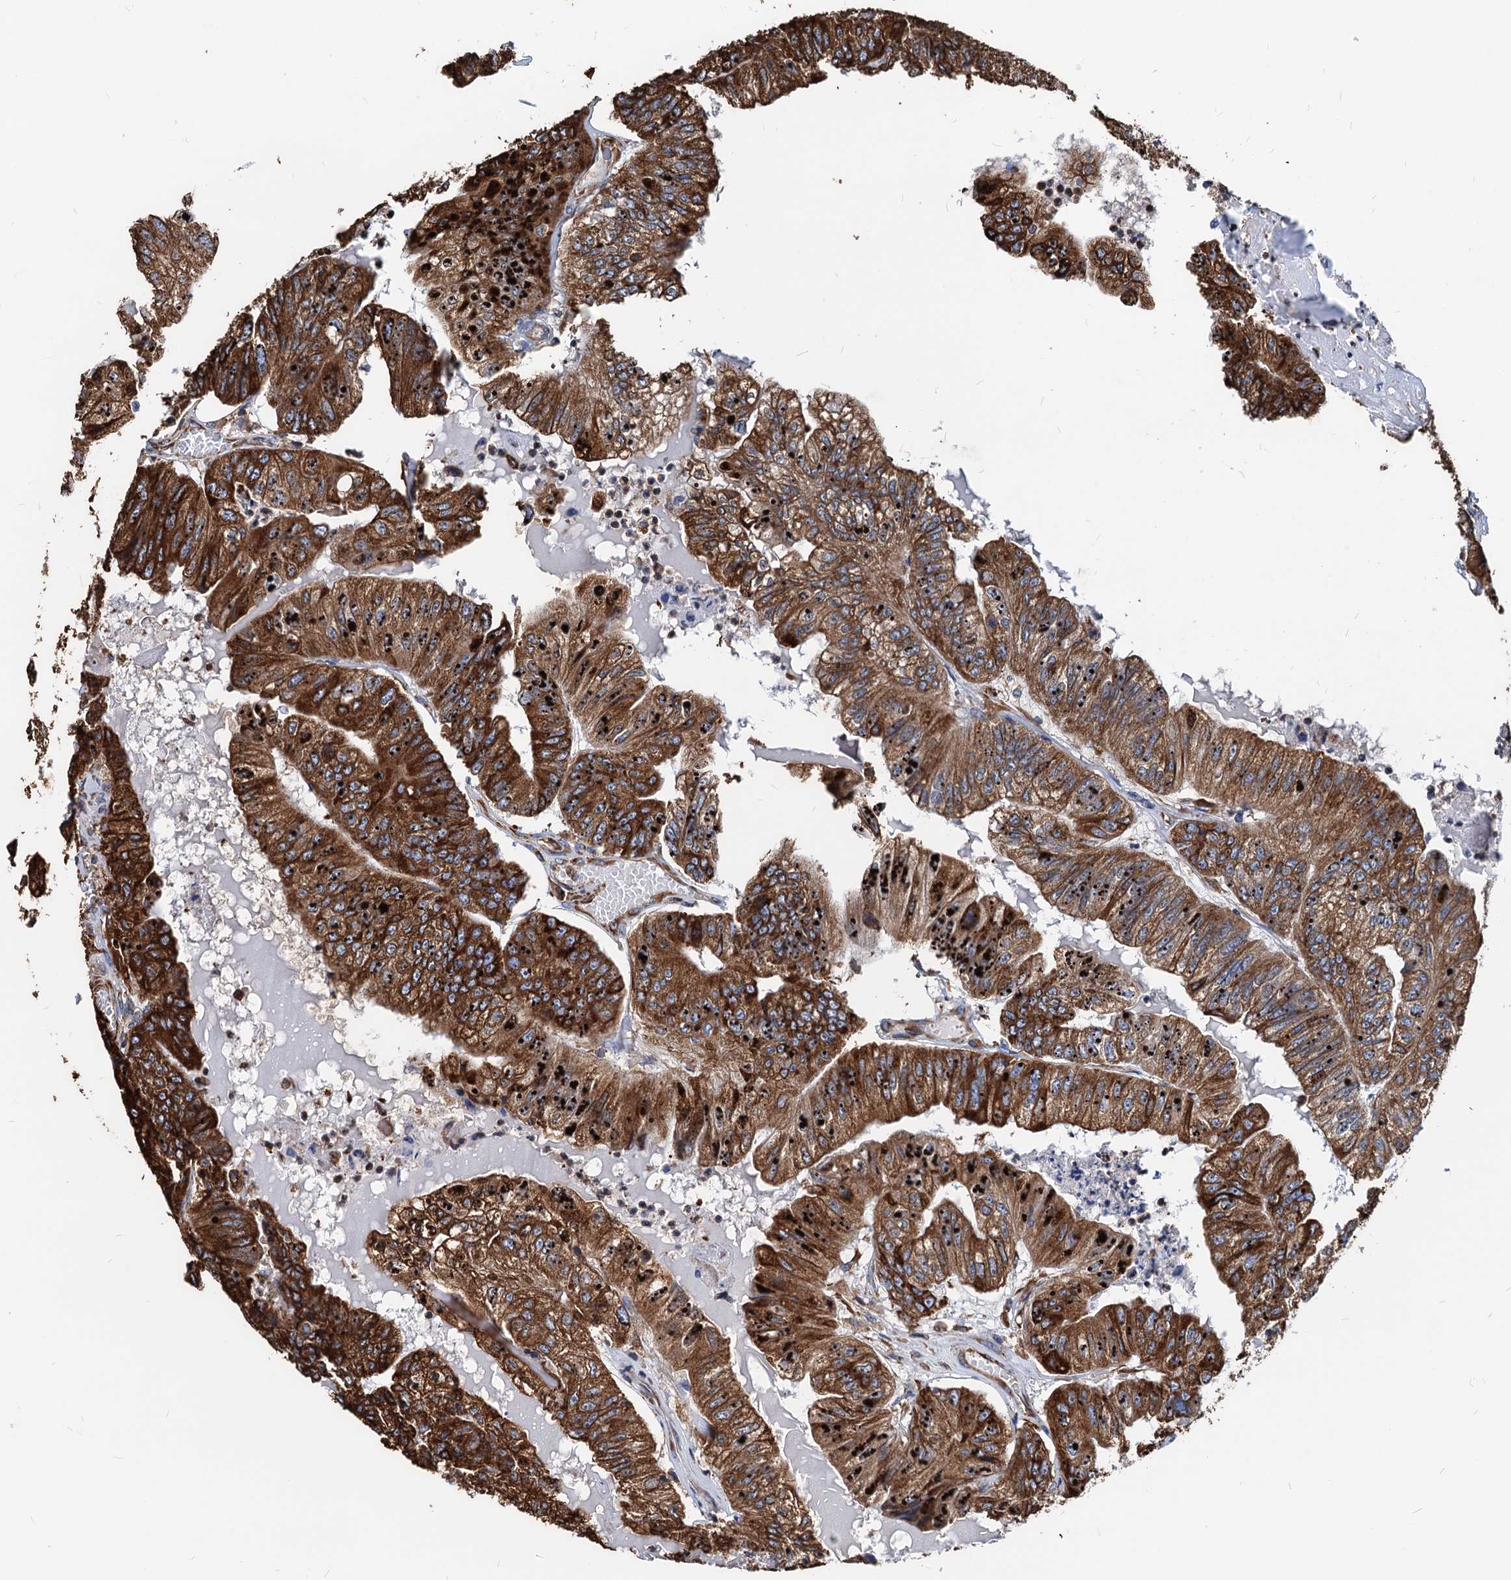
{"staining": {"intensity": "strong", "quantity": ">75%", "location": "cytoplasmic/membranous"}, "tissue": "colorectal cancer", "cell_type": "Tumor cells", "image_type": "cancer", "snomed": [{"axis": "morphology", "description": "Adenocarcinoma, NOS"}, {"axis": "topography", "description": "Colon"}], "caption": "Strong cytoplasmic/membranous expression for a protein is present in about >75% of tumor cells of colorectal cancer using IHC.", "gene": "HSPA5", "patient": {"sex": "female", "age": 67}}